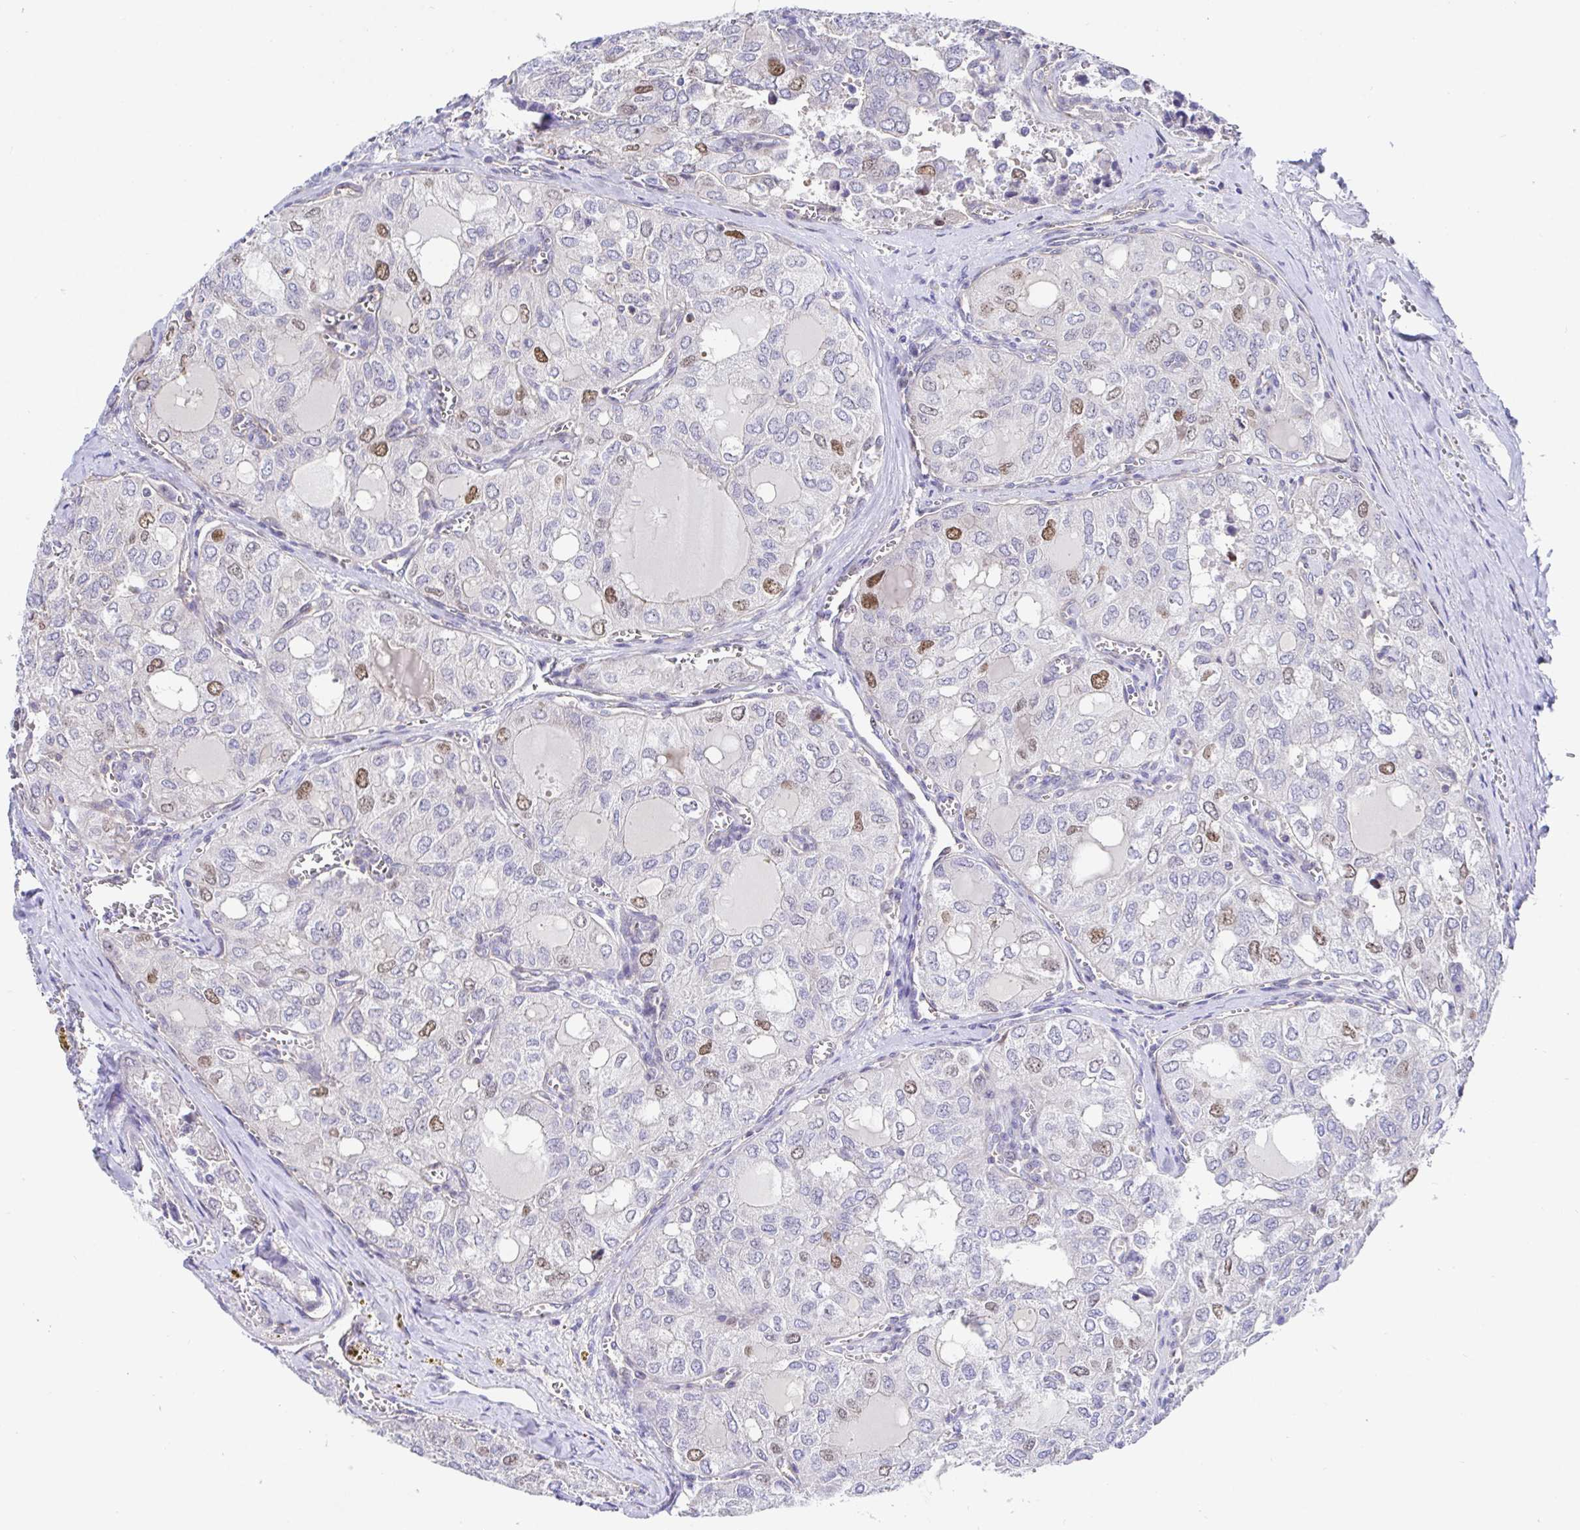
{"staining": {"intensity": "moderate", "quantity": "<25%", "location": "nuclear"}, "tissue": "thyroid cancer", "cell_type": "Tumor cells", "image_type": "cancer", "snomed": [{"axis": "morphology", "description": "Follicular adenoma carcinoma, NOS"}, {"axis": "topography", "description": "Thyroid gland"}], "caption": "IHC (DAB (3,3'-diaminobenzidine)) staining of human thyroid cancer shows moderate nuclear protein staining in approximately <25% of tumor cells. The staining was performed using DAB (3,3'-diaminobenzidine), with brown indicating positive protein expression. Nuclei are stained blue with hematoxylin.", "gene": "TIMELESS", "patient": {"sex": "male", "age": 75}}